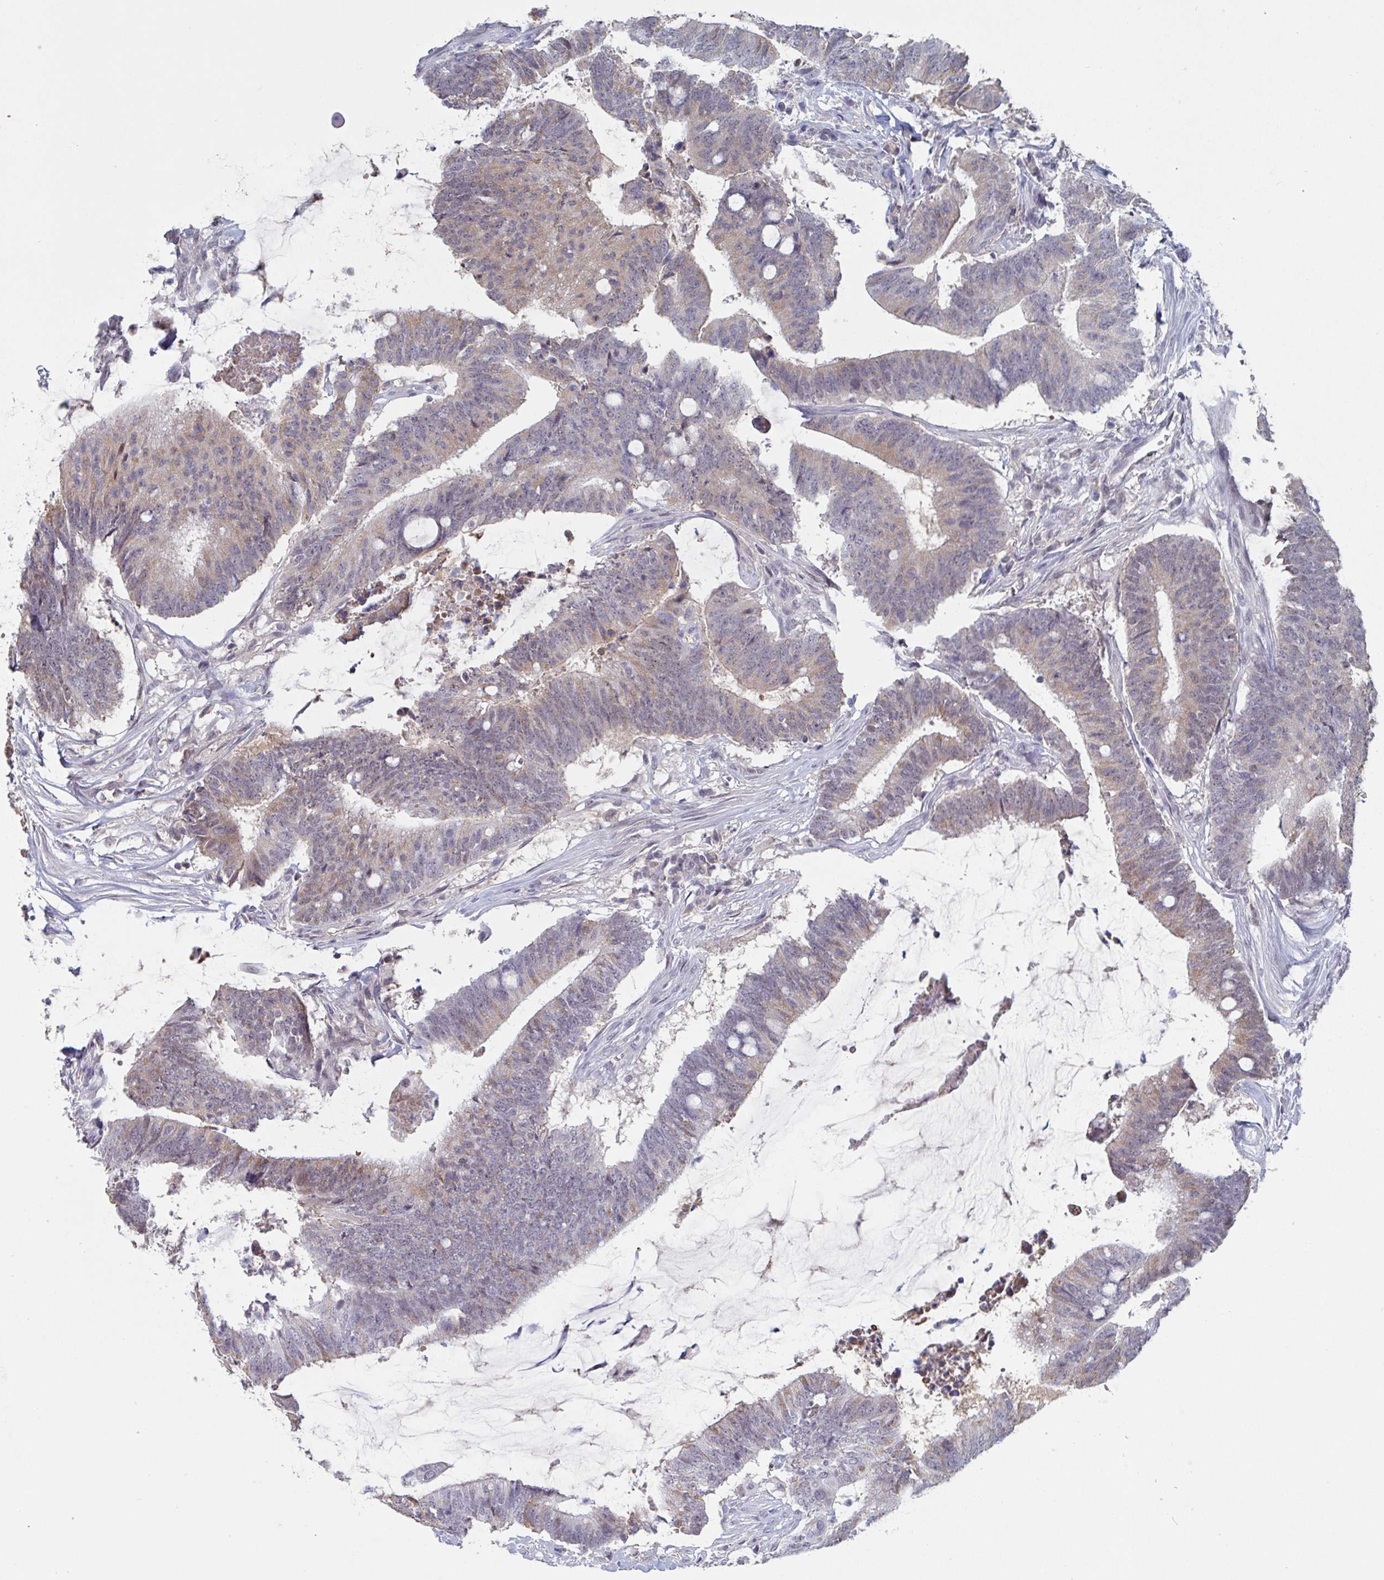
{"staining": {"intensity": "weak", "quantity": "25%-75%", "location": "cytoplasmic/membranous"}, "tissue": "colorectal cancer", "cell_type": "Tumor cells", "image_type": "cancer", "snomed": [{"axis": "morphology", "description": "Adenocarcinoma, NOS"}, {"axis": "topography", "description": "Colon"}], "caption": "Immunohistochemistry histopathology image of colorectal cancer (adenocarcinoma) stained for a protein (brown), which shows low levels of weak cytoplasmic/membranous staining in approximately 25%-75% of tumor cells.", "gene": "KDM4D", "patient": {"sex": "female", "age": 43}}